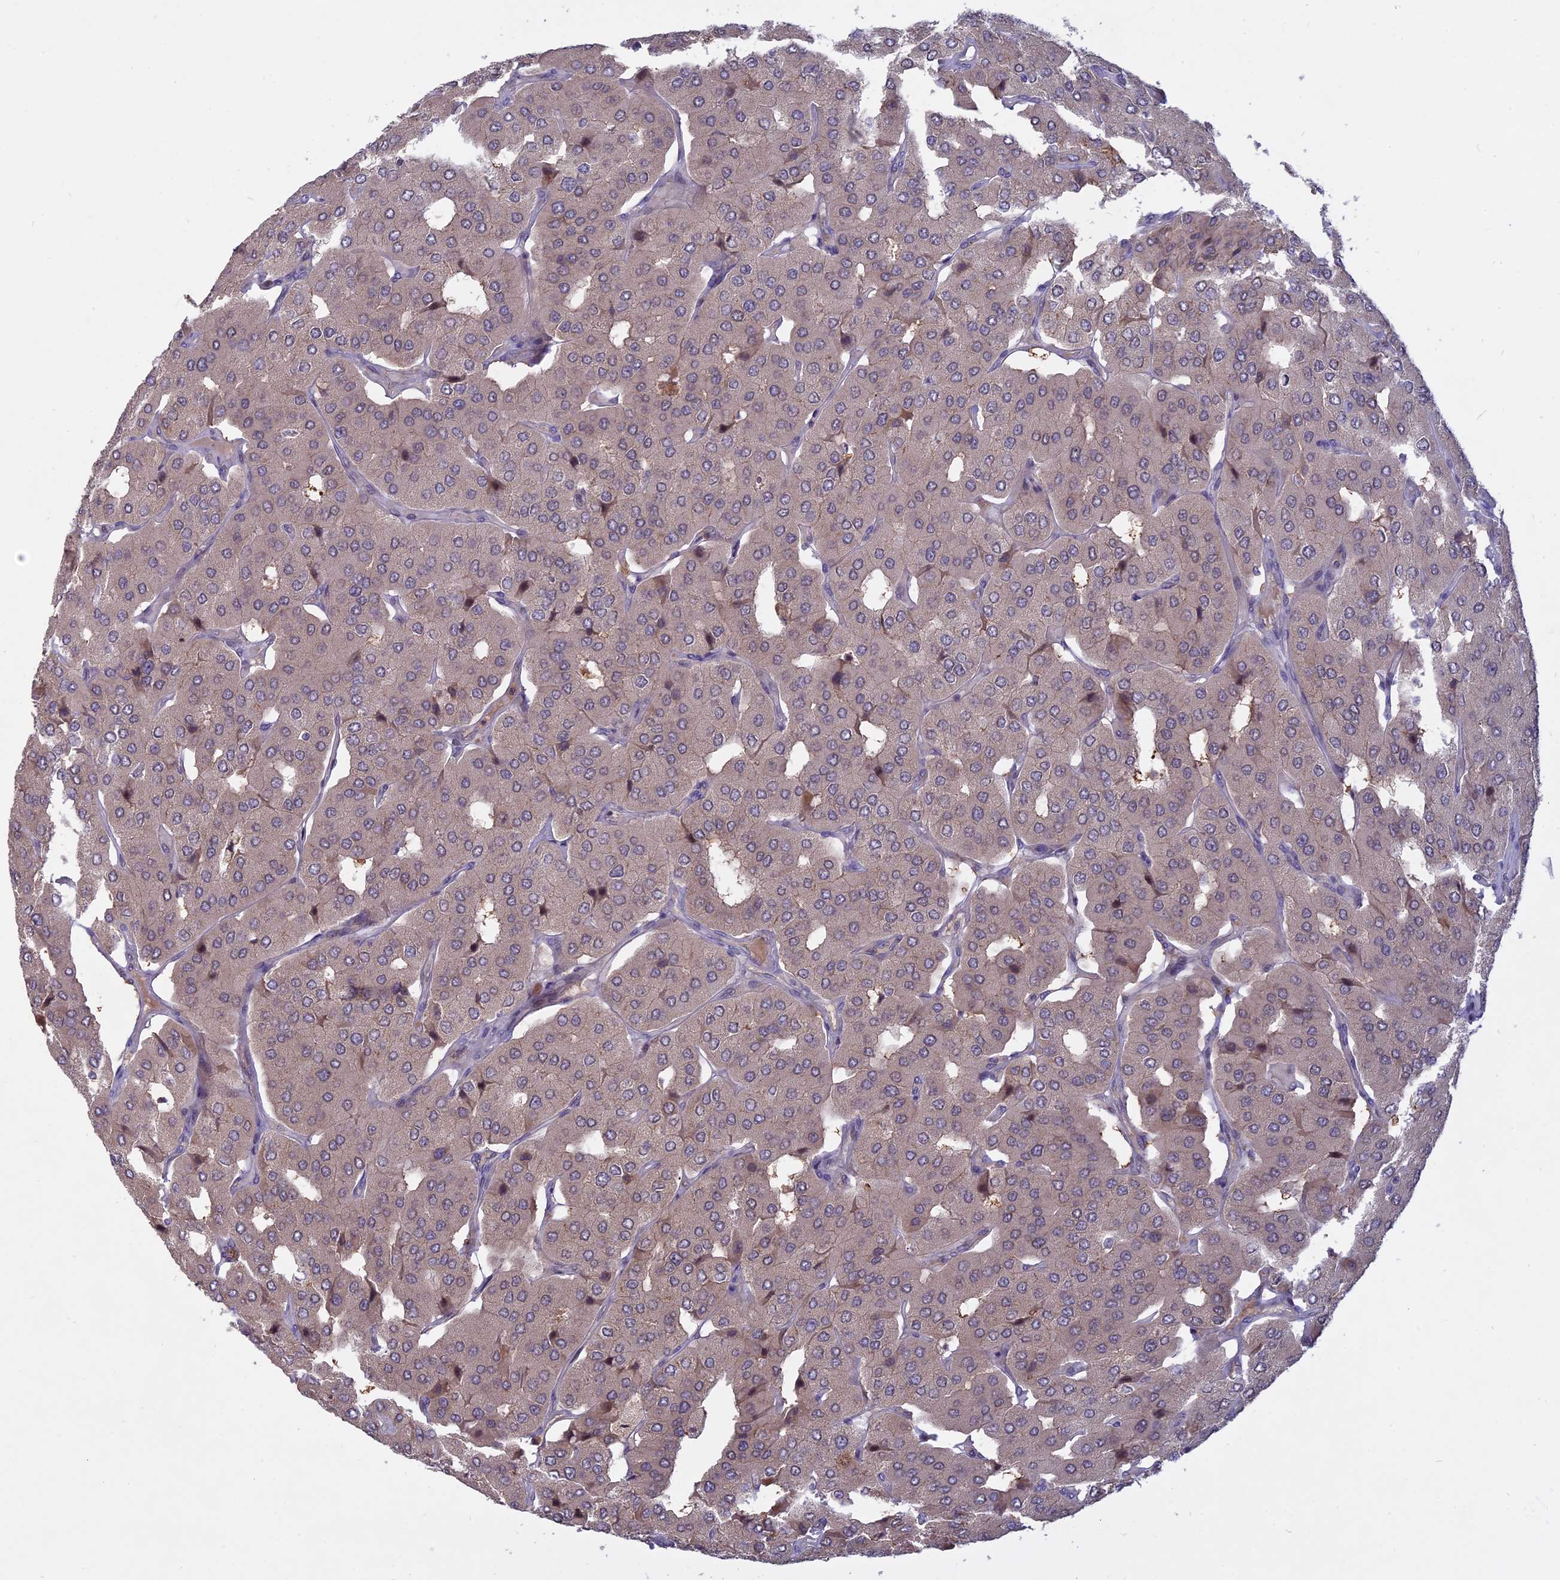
{"staining": {"intensity": "weak", "quantity": "<25%", "location": "cytoplasmic/membranous"}, "tissue": "parathyroid gland", "cell_type": "Glandular cells", "image_type": "normal", "snomed": [{"axis": "morphology", "description": "Normal tissue, NOS"}, {"axis": "morphology", "description": "Adenoma, NOS"}, {"axis": "topography", "description": "Parathyroid gland"}], "caption": "A photomicrograph of parathyroid gland stained for a protein shows no brown staining in glandular cells. (IHC, brightfield microscopy, high magnification).", "gene": "TMEM208", "patient": {"sex": "female", "age": 86}}